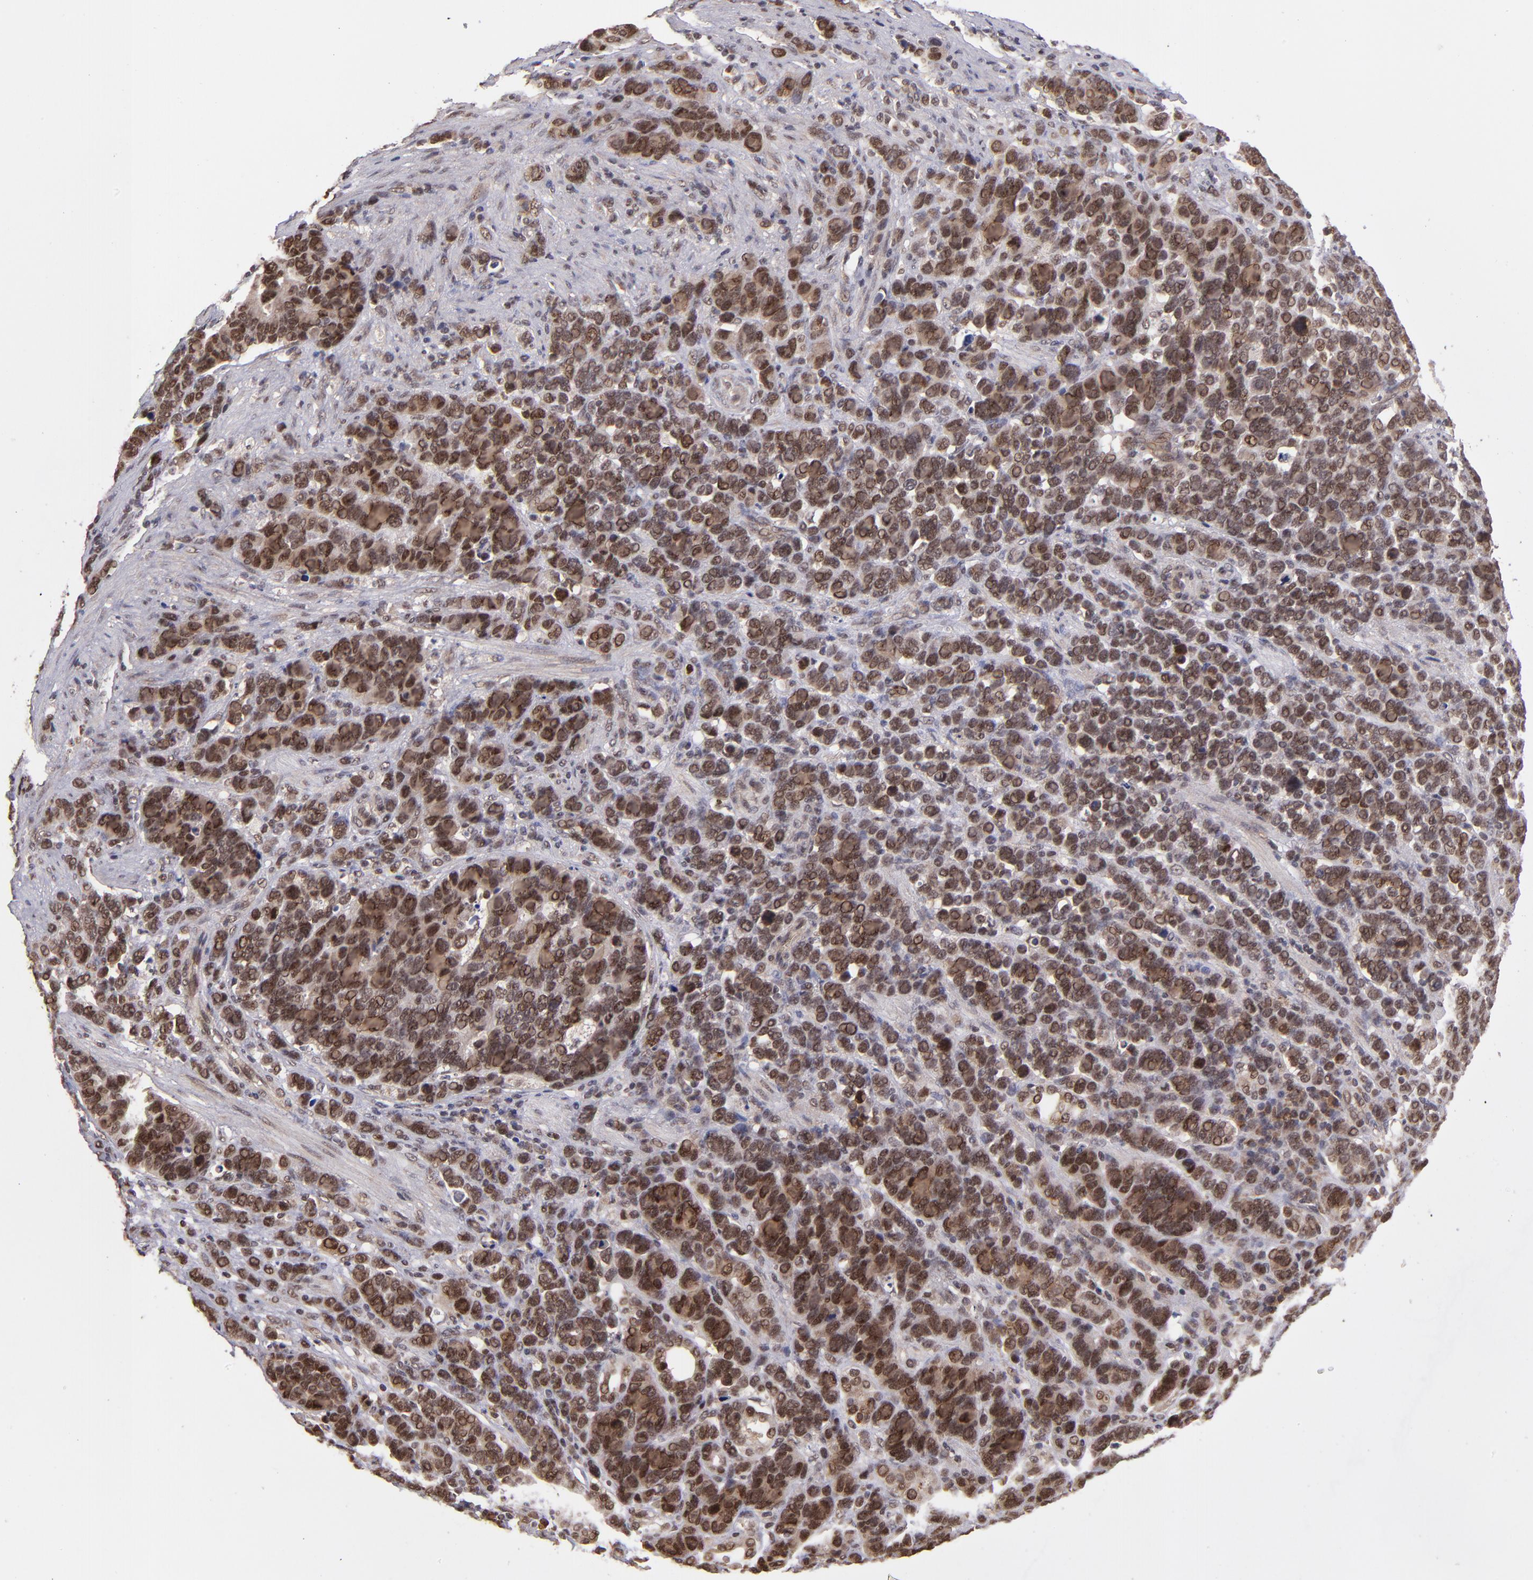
{"staining": {"intensity": "moderate", "quantity": ">75%", "location": "nuclear"}, "tissue": "stomach cancer", "cell_type": "Tumor cells", "image_type": "cancer", "snomed": [{"axis": "morphology", "description": "Adenocarcinoma, NOS"}, {"axis": "topography", "description": "Stomach, upper"}], "caption": "Protein expression analysis of adenocarcinoma (stomach) shows moderate nuclear expression in approximately >75% of tumor cells. The staining was performed using DAB (3,3'-diaminobenzidine), with brown indicating positive protein expression. Nuclei are stained blue with hematoxylin.", "gene": "ABHD12B", "patient": {"sex": "male", "age": 71}}